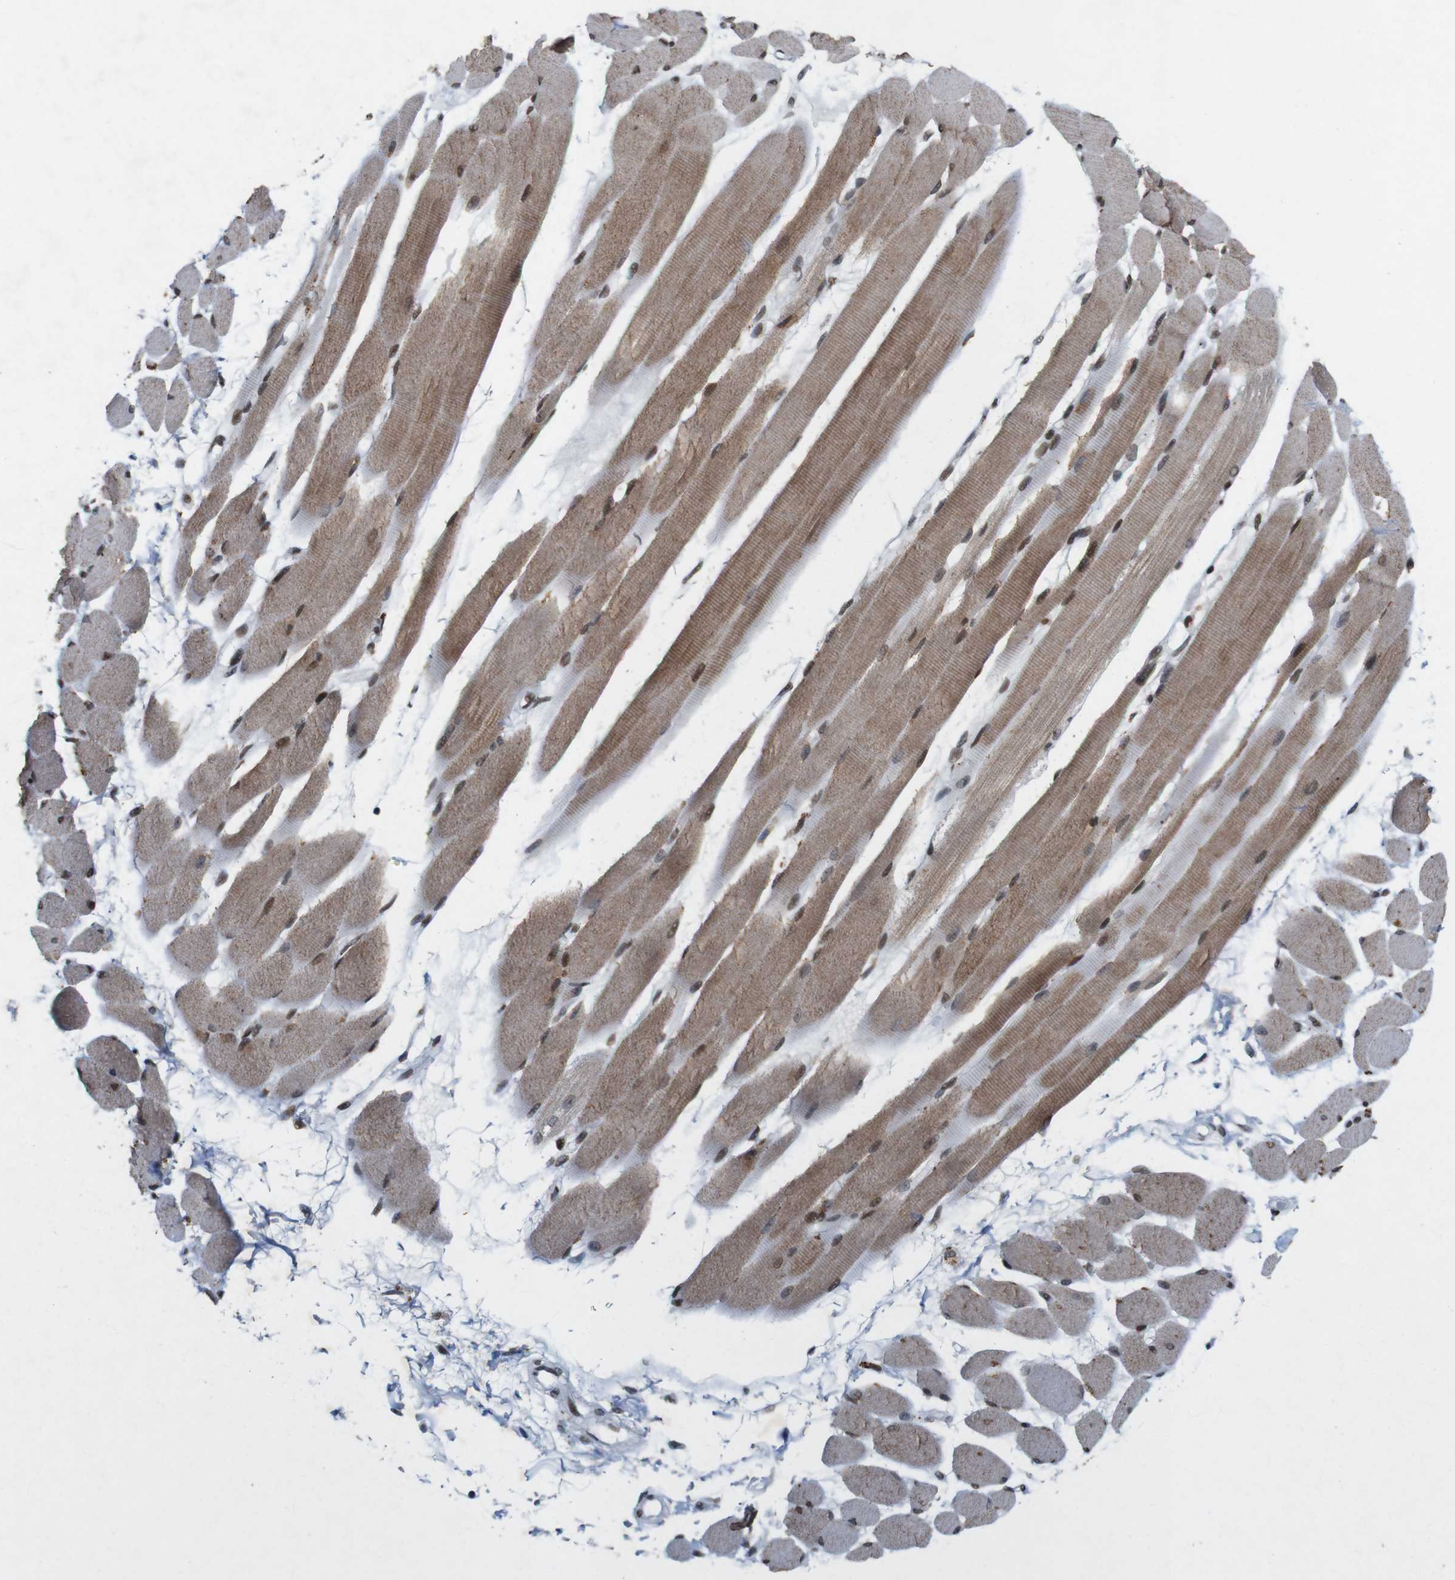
{"staining": {"intensity": "moderate", "quantity": ">75%", "location": "cytoplasmic/membranous,nuclear"}, "tissue": "skeletal muscle", "cell_type": "Myocytes", "image_type": "normal", "snomed": [{"axis": "morphology", "description": "Normal tissue, NOS"}, {"axis": "topography", "description": "Skeletal muscle"}, {"axis": "topography", "description": "Peripheral nerve tissue"}], "caption": "IHC (DAB (3,3'-diaminobenzidine)) staining of unremarkable skeletal muscle shows moderate cytoplasmic/membranous,nuclear protein positivity in about >75% of myocytes.", "gene": "MAGEH1", "patient": {"sex": "female", "age": 84}}